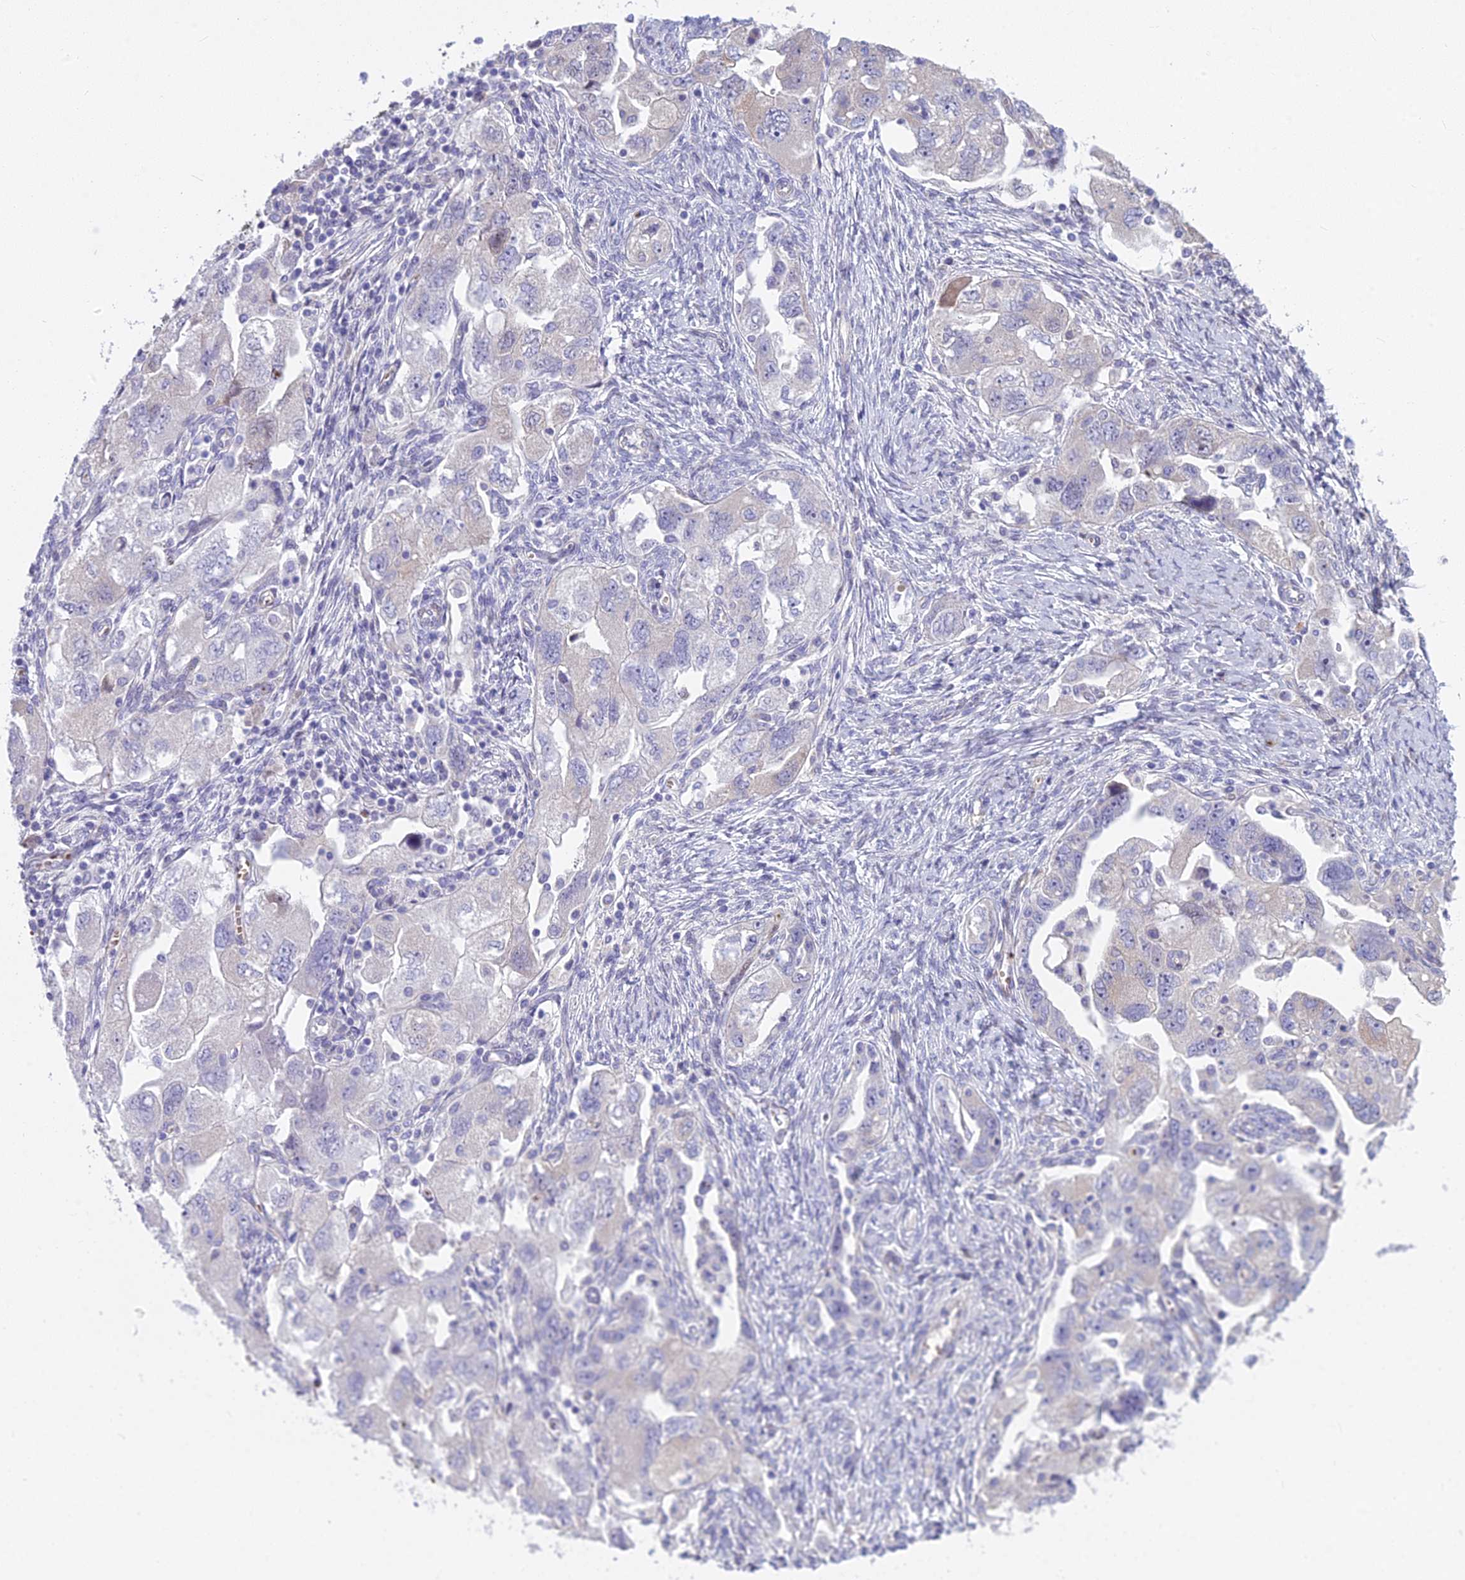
{"staining": {"intensity": "negative", "quantity": "none", "location": "none"}, "tissue": "ovarian cancer", "cell_type": "Tumor cells", "image_type": "cancer", "snomed": [{"axis": "morphology", "description": "Carcinoma, NOS"}, {"axis": "morphology", "description": "Cystadenocarcinoma, serous, NOS"}, {"axis": "topography", "description": "Ovary"}], "caption": "Immunohistochemistry histopathology image of human serous cystadenocarcinoma (ovarian) stained for a protein (brown), which exhibits no expression in tumor cells.", "gene": "PCDHB14", "patient": {"sex": "female", "age": 69}}